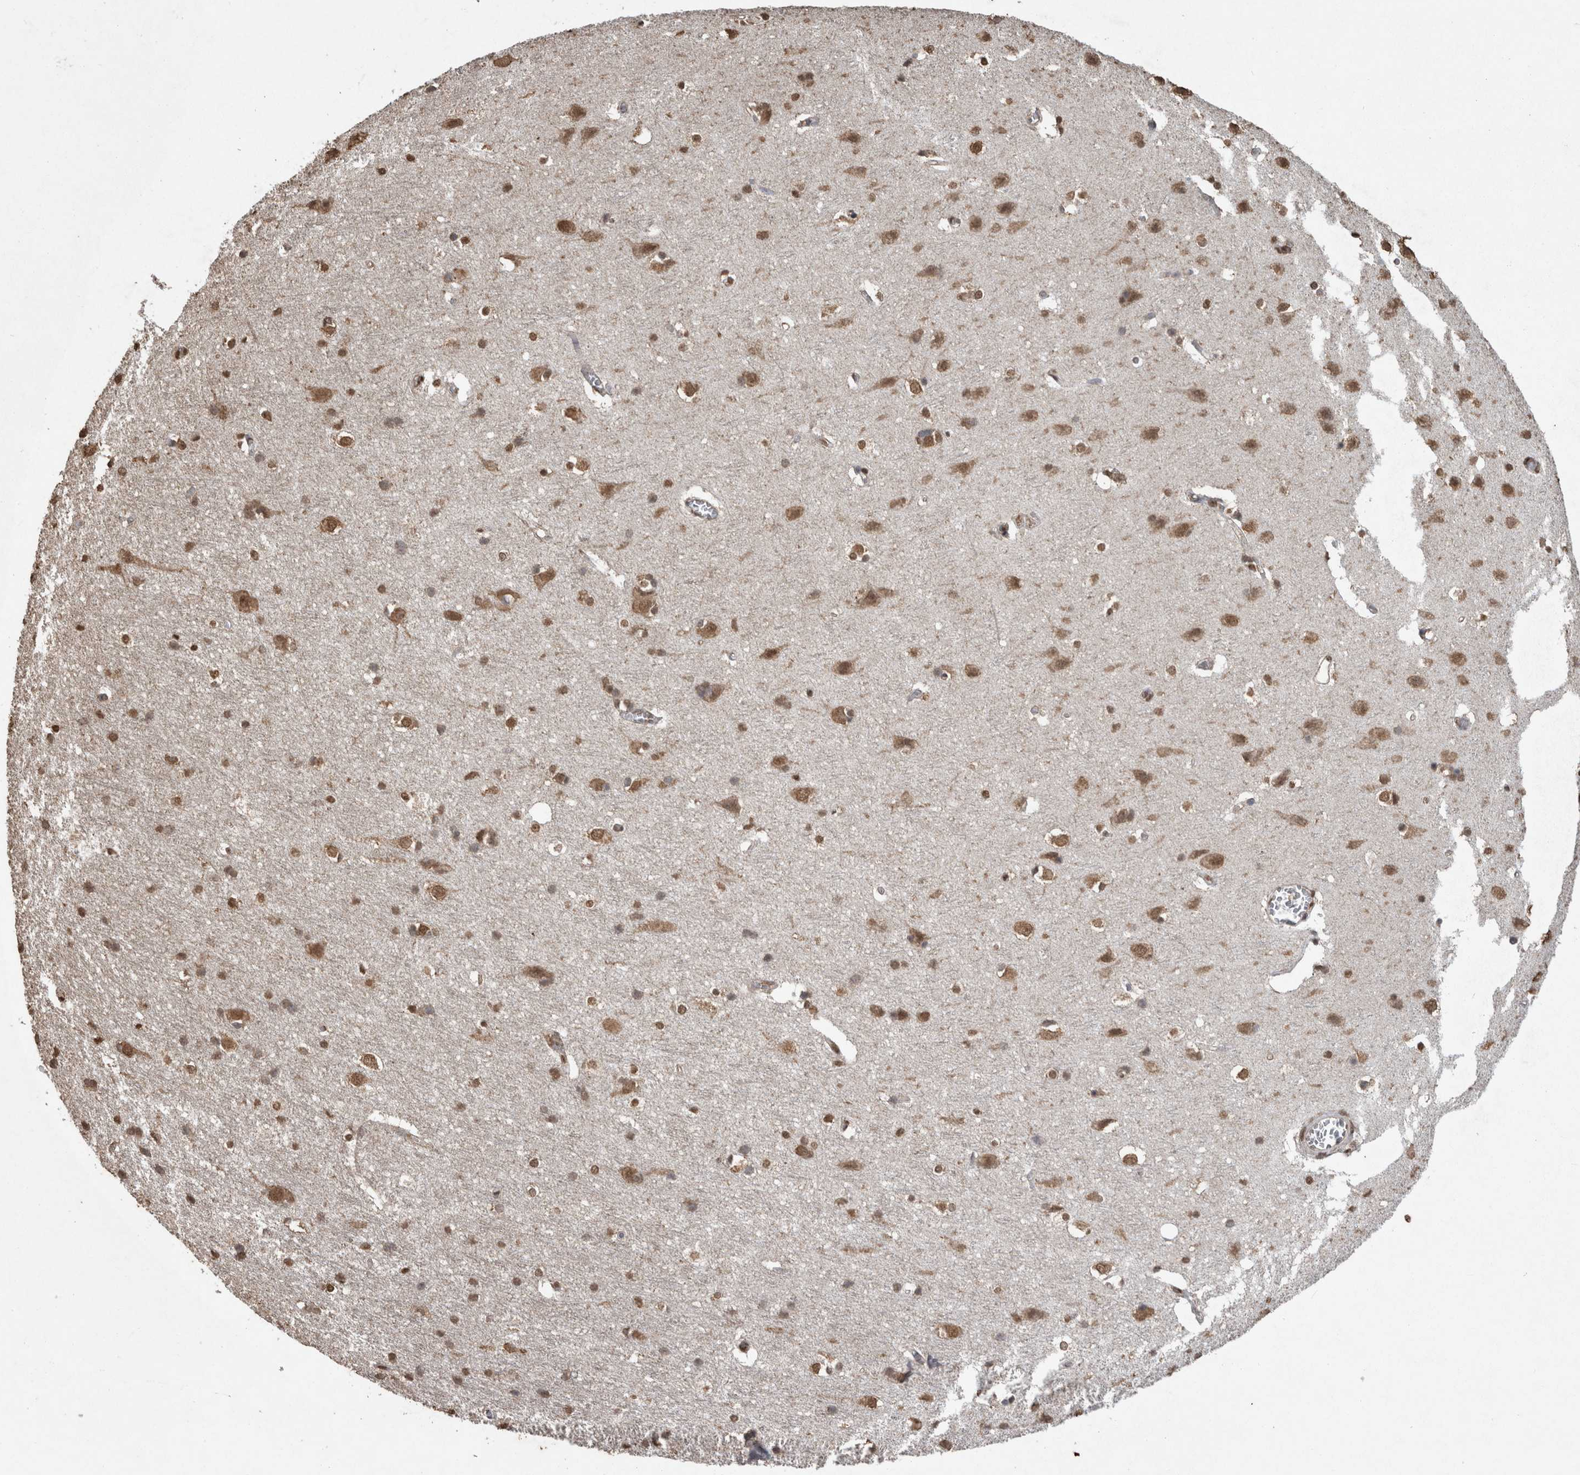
{"staining": {"intensity": "moderate", "quantity": ">75%", "location": "nuclear"}, "tissue": "cerebral cortex", "cell_type": "Endothelial cells", "image_type": "normal", "snomed": [{"axis": "morphology", "description": "Normal tissue, NOS"}, {"axis": "topography", "description": "Cerebral cortex"}], "caption": "Immunohistochemistry (IHC) image of normal cerebral cortex: human cerebral cortex stained using immunohistochemistry (IHC) demonstrates medium levels of moderate protein expression localized specifically in the nuclear of endothelial cells, appearing as a nuclear brown color.", "gene": "SMAD7", "patient": {"sex": "male", "age": 54}}